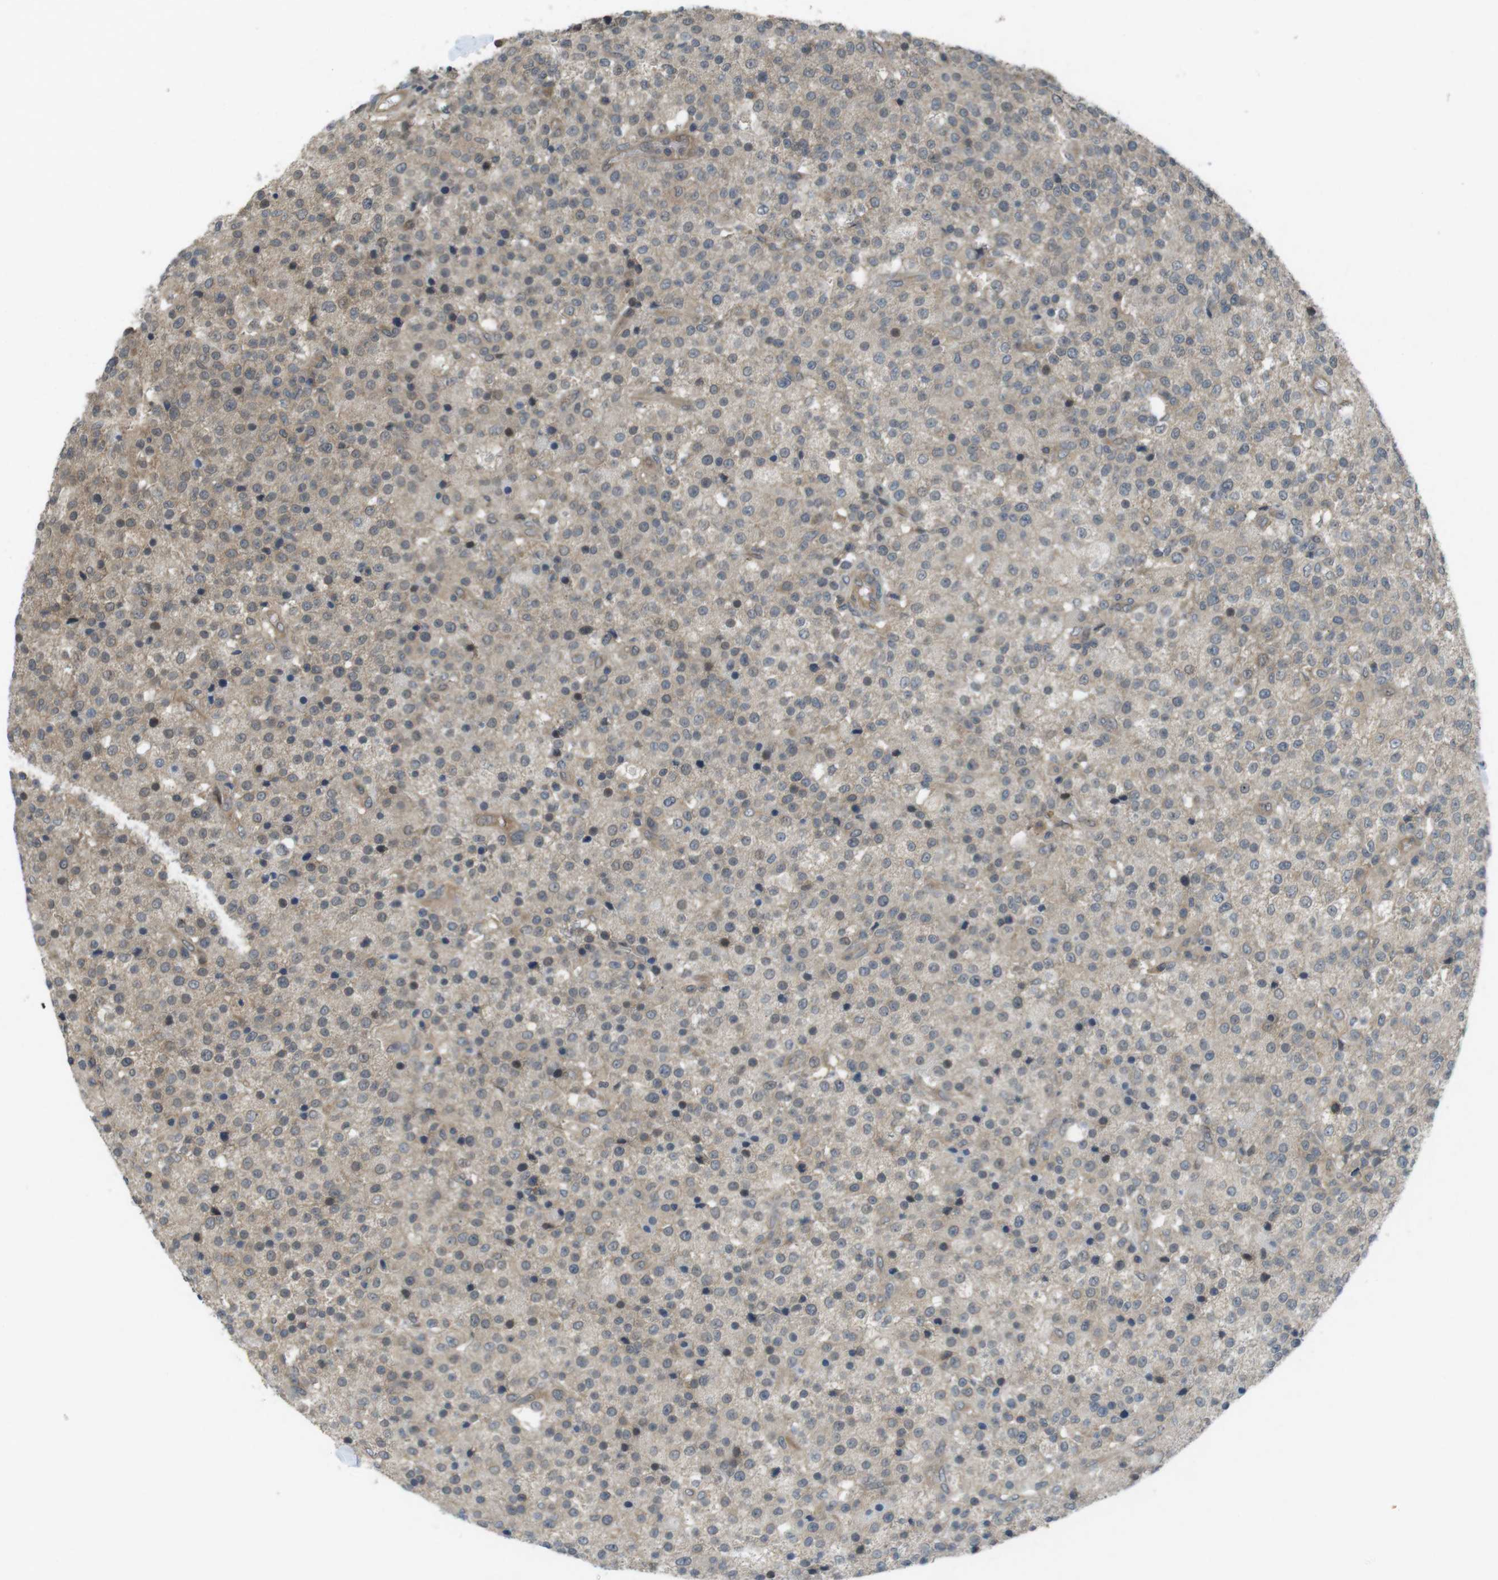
{"staining": {"intensity": "weak", "quantity": "25%-75%", "location": "cytoplasmic/membranous"}, "tissue": "testis cancer", "cell_type": "Tumor cells", "image_type": "cancer", "snomed": [{"axis": "morphology", "description": "Seminoma, NOS"}, {"axis": "topography", "description": "Testis"}], "caption": "Immunohistochemistry (IHC) histopathology image of neoplastic tissue: testis cancer stained using IHC reveals low levels of weak protein expression localized specifically in the cytoplasmic/membranous of tumor cells, appearing as a cytoplasmic/membranous brown color.", "gene": "SUGT1", "patient": {"sex": "male", "age": 59}}